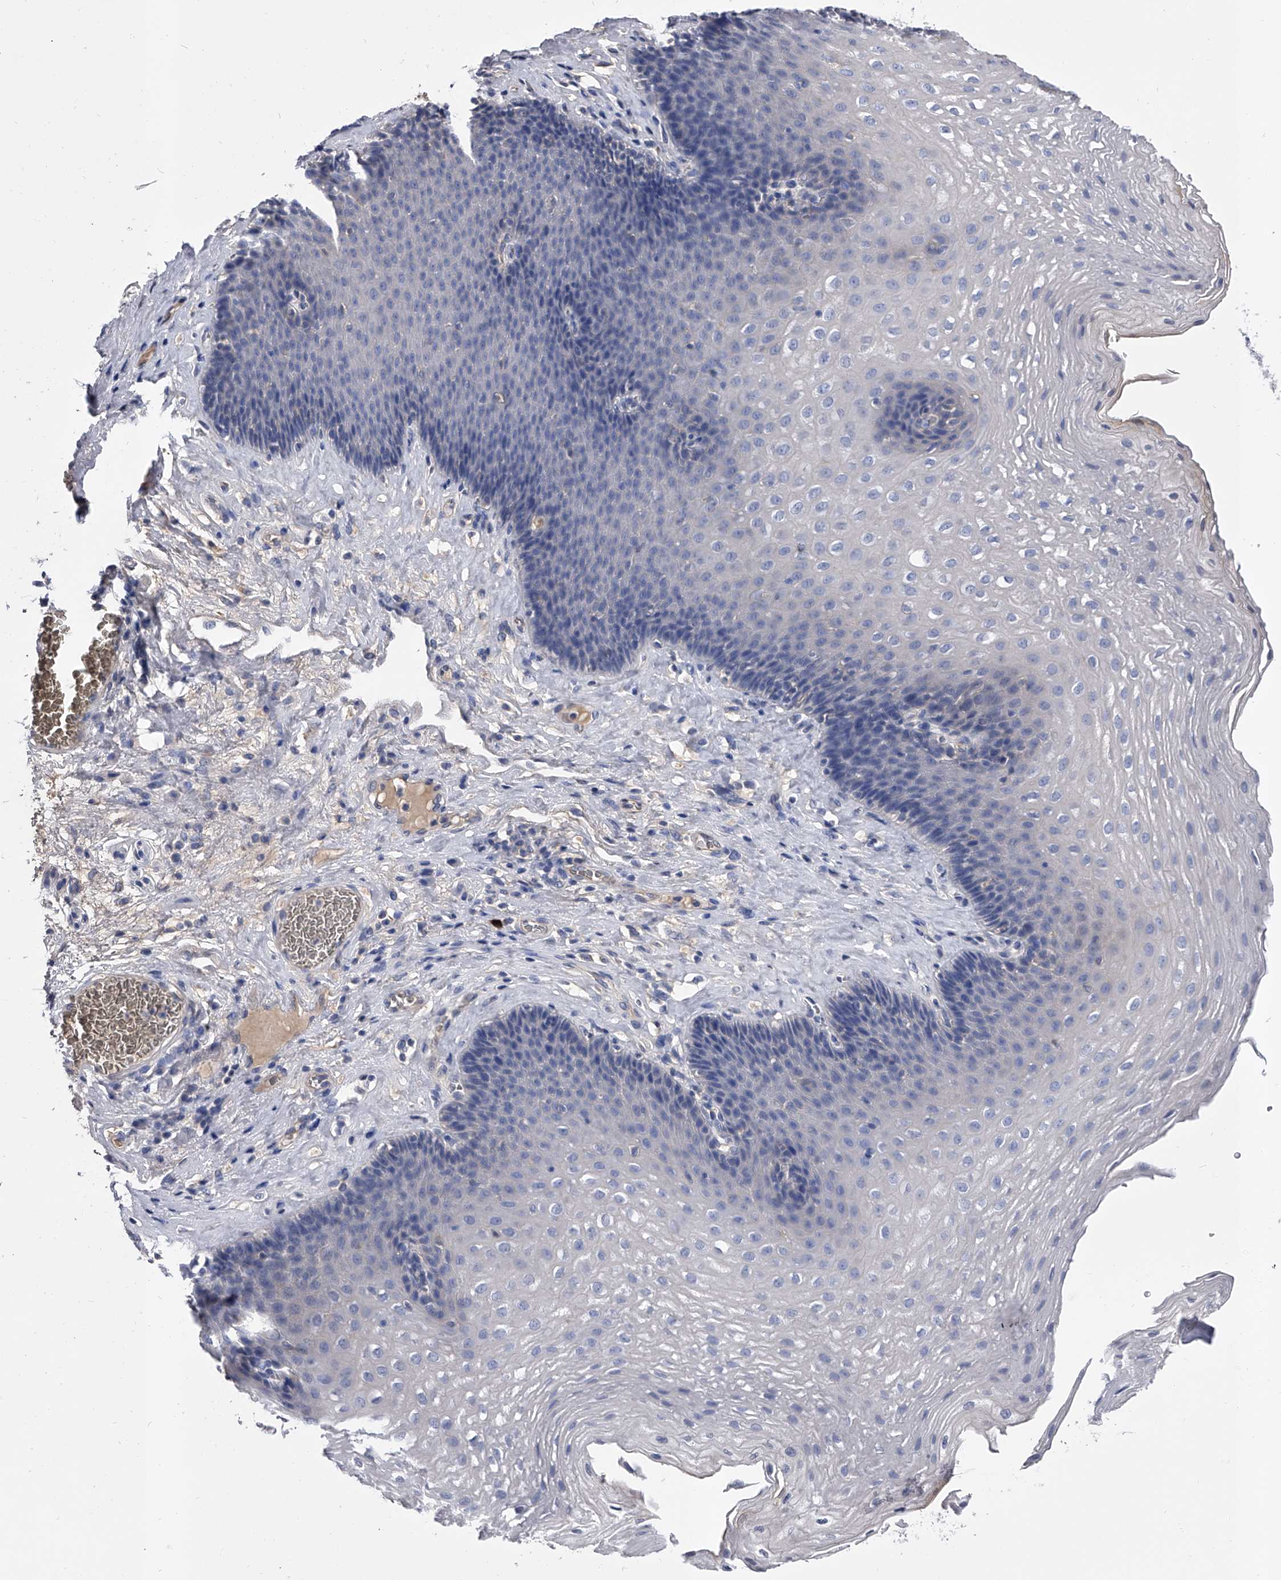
{"staining": {"intensity": "negative", "quantity": "none", "location": "none"}, "tissue": "esophagus", "cell_type": "Squamous epithelial cells", "image_type": "normal", "snomed": [{"axis": "morphology", "description": "Normal tissue, NOS"}, {"axis": "topography", "description": "Esophagus"}], "caption": "Esophagus was stained to show a protein in brown. There is no significant expression in squamous epithelial cells. (IHC, brightfield microscopy, high magnification).", "gene": "EFCAB7", "patient": {"sex": "female", "age": 66}}